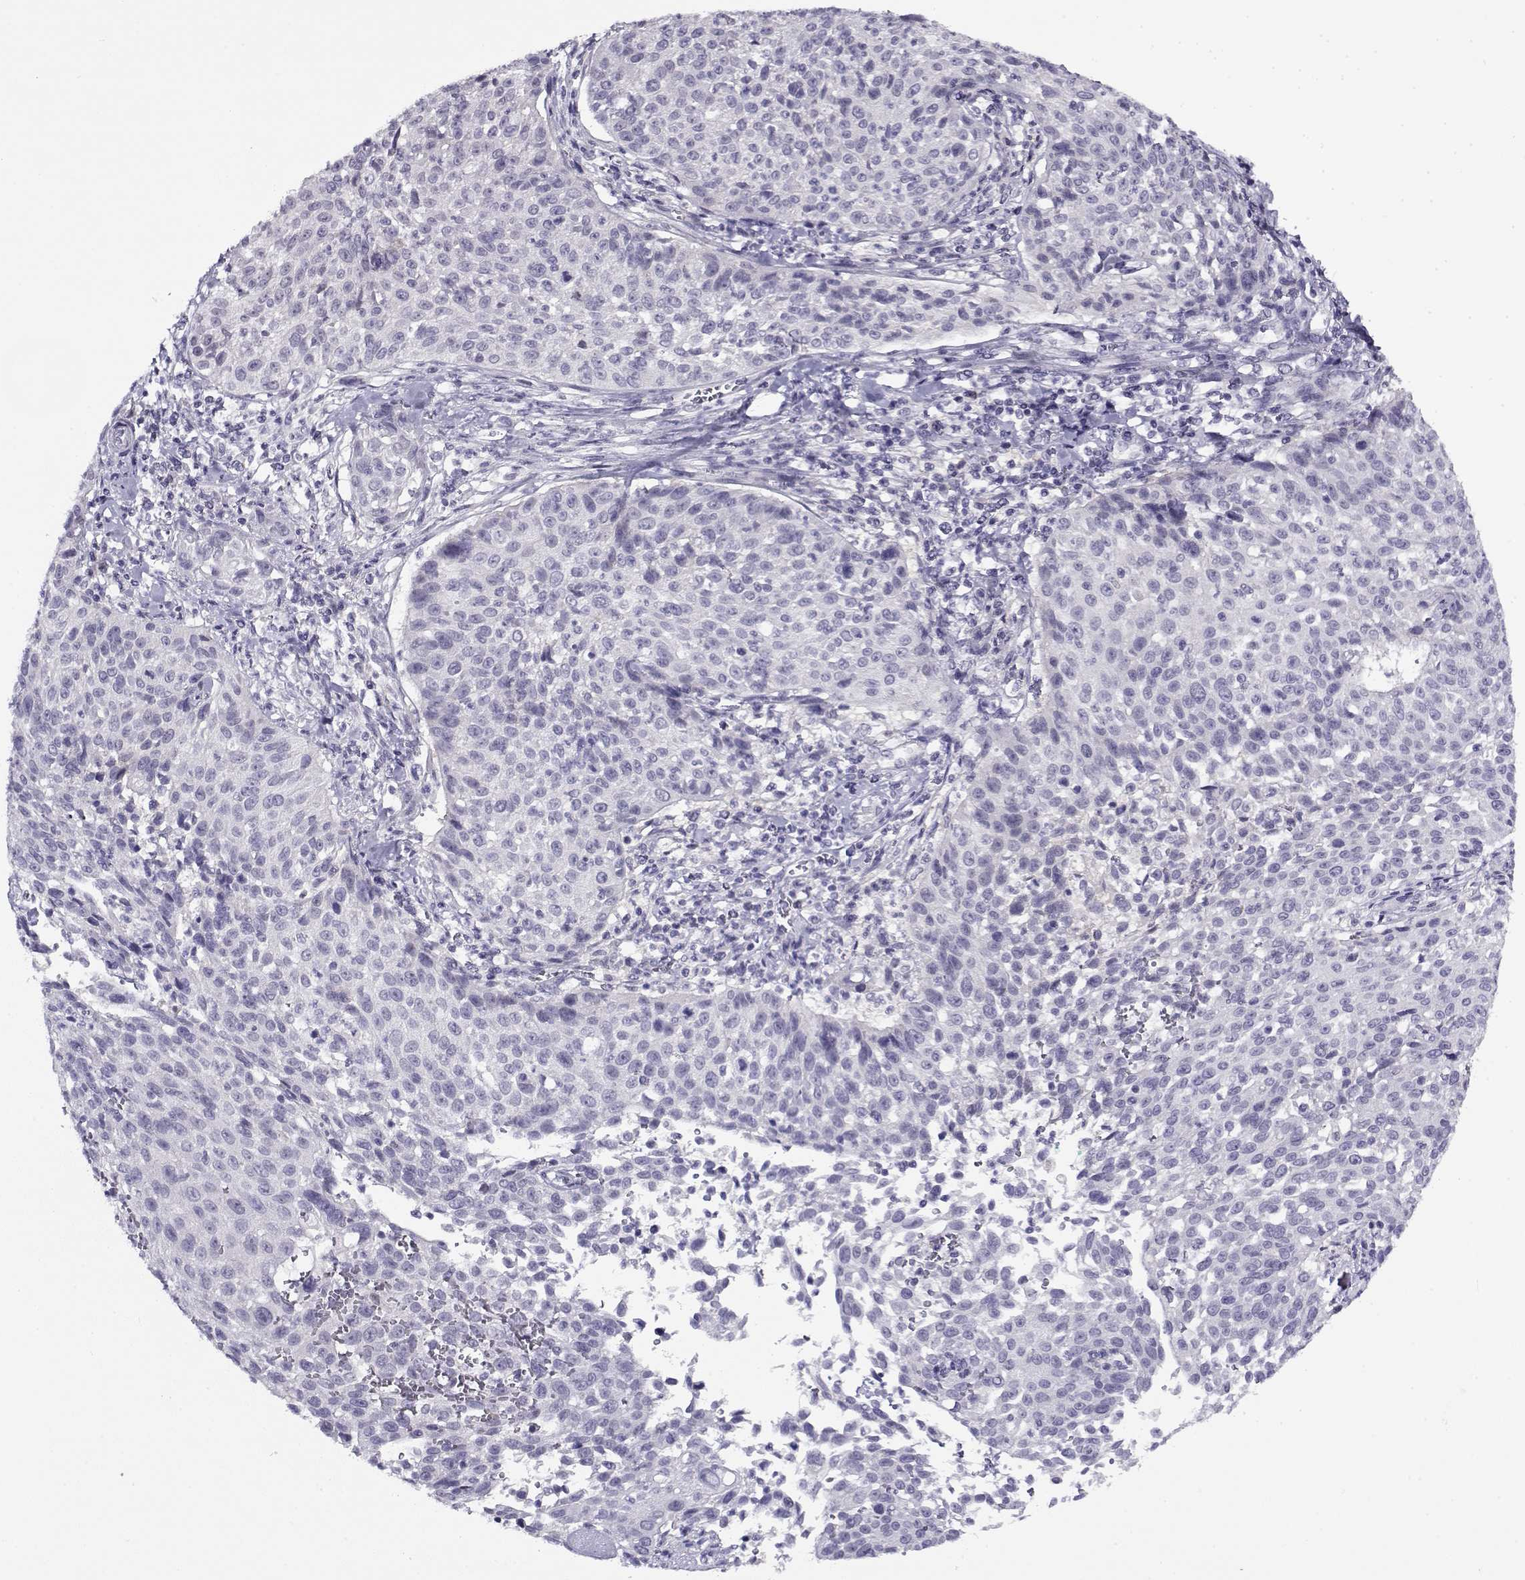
{"staining": {"intensity": "negative", "quantity": "none", "location": "none"}, "tissue": "cervical cancer", "cell_type": "Tumor cells", "image_type": "cancer", "snomed": [{"axis": "morphology", "description": "Squamous cell carcinoma, NOS"}, {"axis": "topography", "description": "Cervix"}], "caption": "Immunohistochemistry photomicrograph of neoplastic tissue: cervical cancer (squamous cell carcinoma) stained with DAB (3,3'-diaminobenzidine) shows no significant protein positivity in tumor cells.", "gene": "FEZF1", "patient": {"sex": "female", "age": 26}}